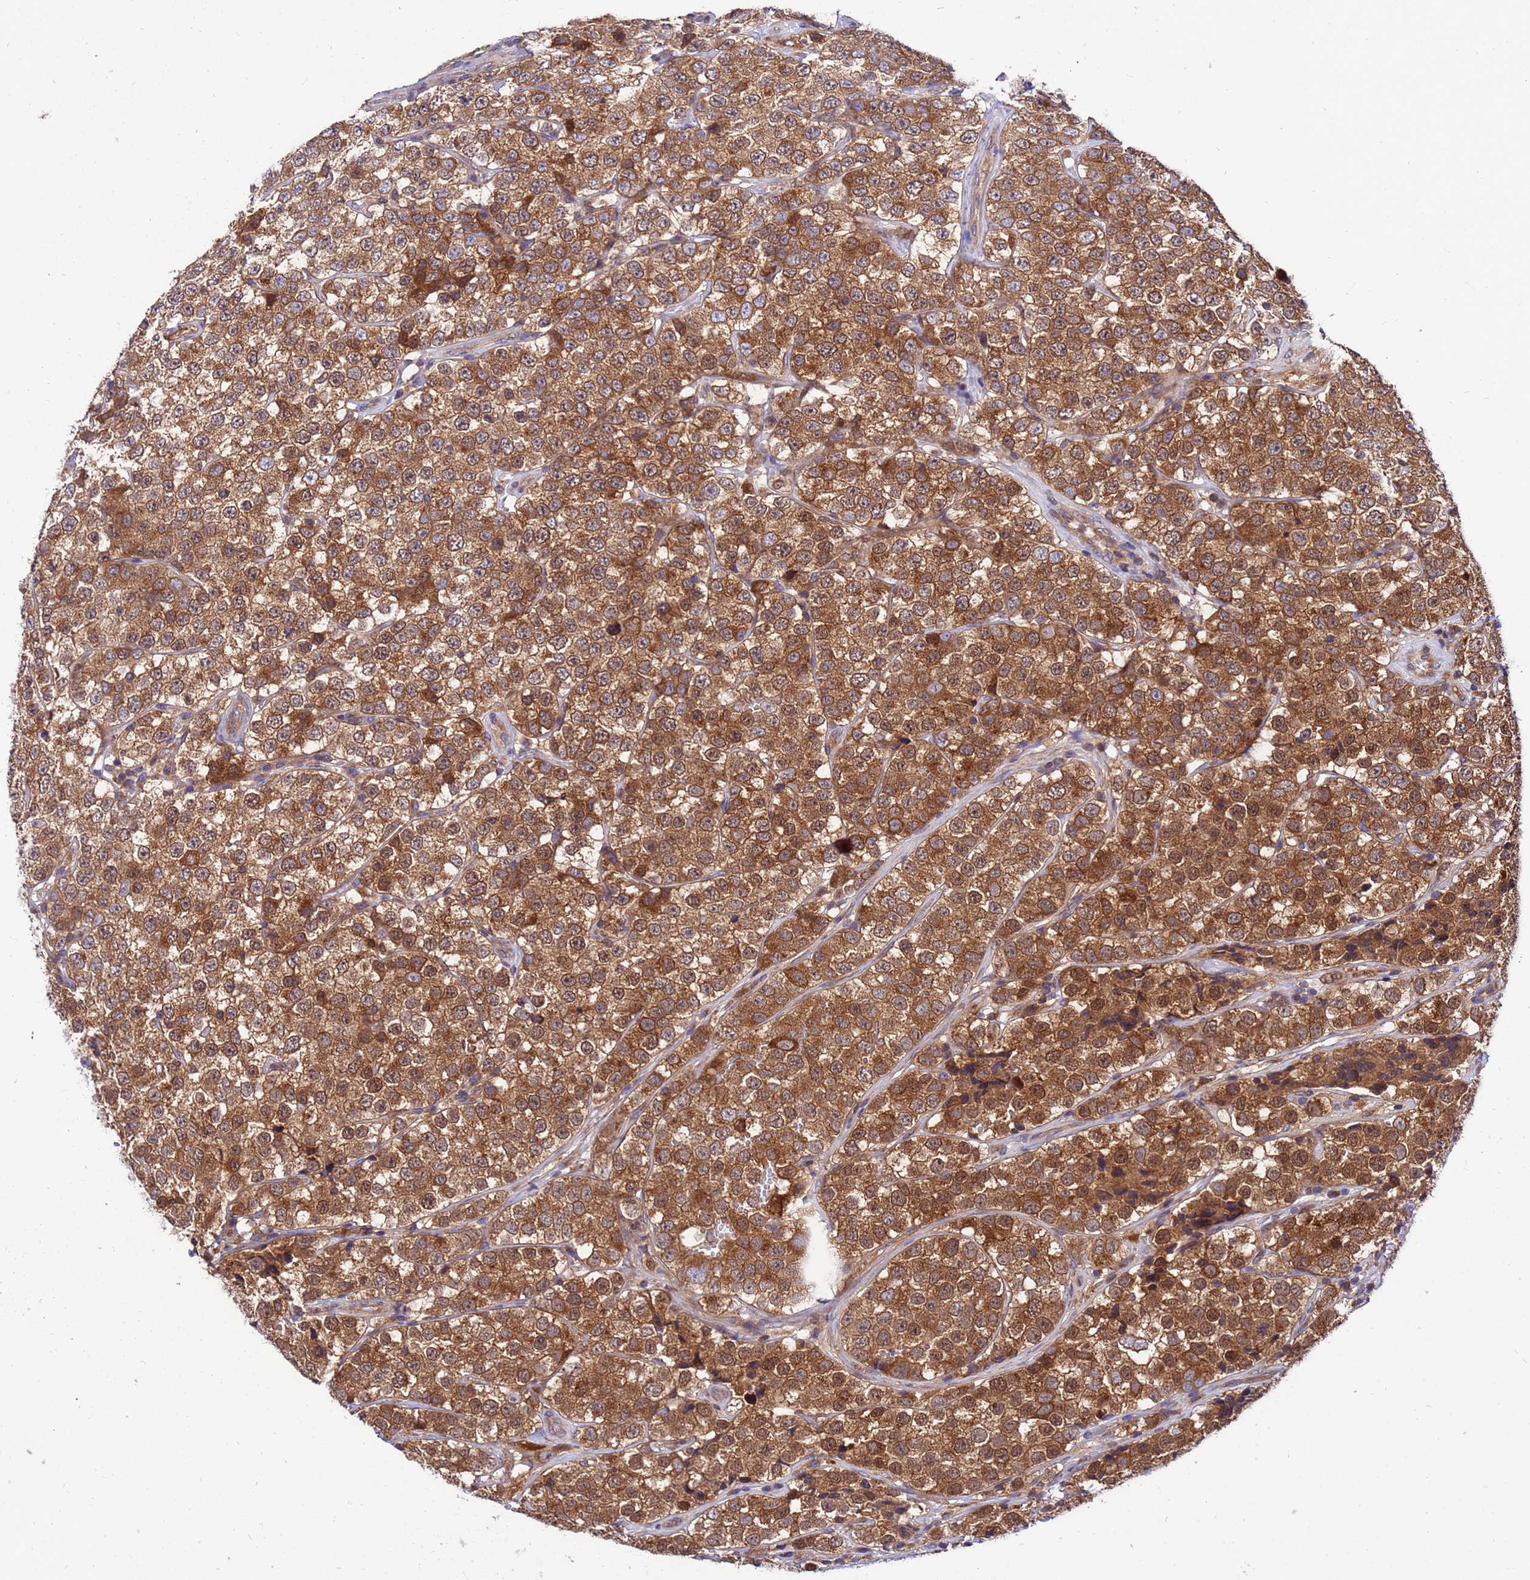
{"staining": {"intensity": "strong", "quantity": ">75%", "location": "cytoplasmic/membranous,nuclear"}, "tissue": "testis cancer", "cell_type": "Tumor cells", "image_type": "cancer", "snomed": [{"axis": "morphology", "description": "Seminoma, NOS"}, {"axis": "topography", "description": "Testis"}], "caption": "Human testis seminoma stained for a protein (brown) reveals strong cytoplasmic/membranous and nuclear positive expression in approximately >75% of tumor cells.", "gene": "GET3", "patient": {"sex": "male", "age": 34}}